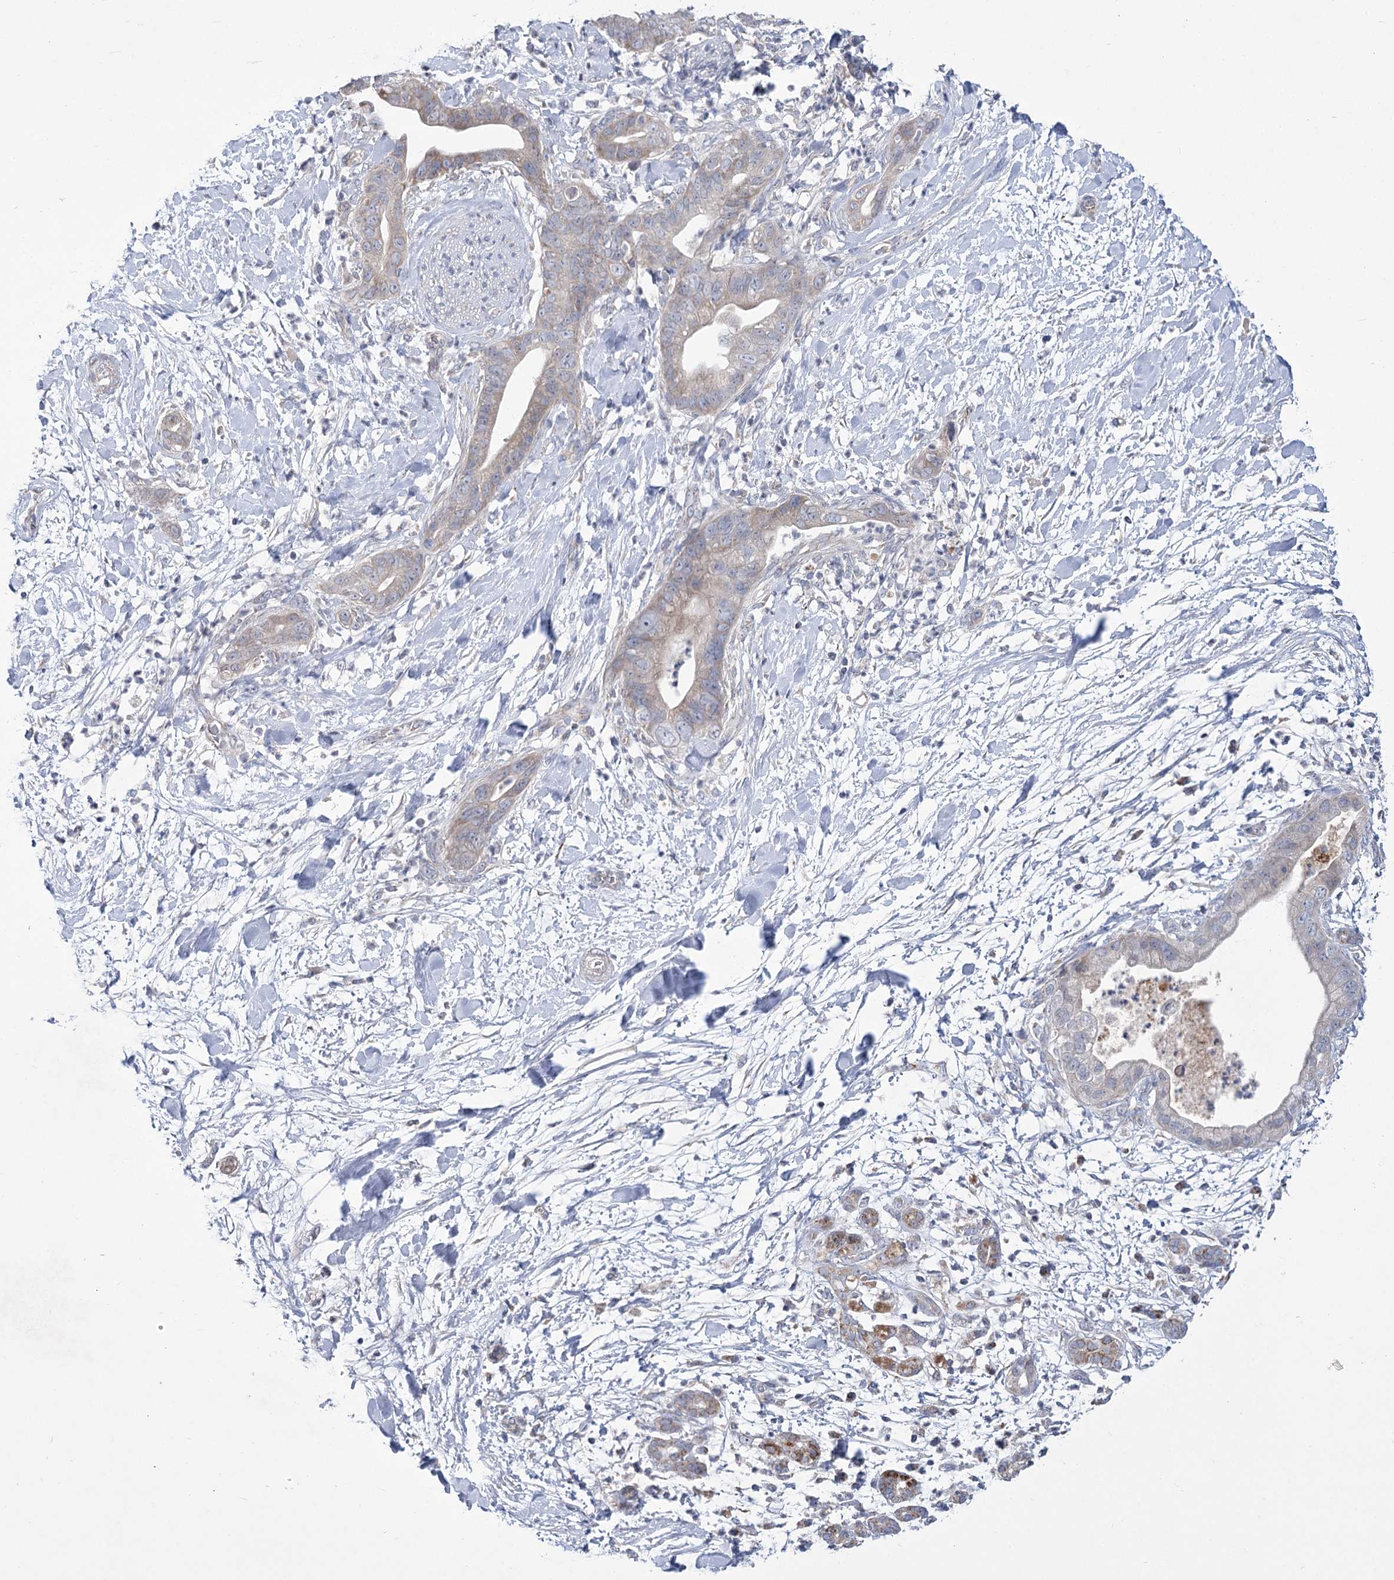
{"staining": {"intensity": "weak", "quantity": "25%-75%", "location": "cytoplasmic/membranous"}, "tissue": "pancreatic cancer", "cell_type": "Tumor cells", "image_type": "cancer", "snomed": [{"axis": "morphology", "description": "Adenocarcinoma, NOS"}, {"axis": "topography", "description": "Pancreas"}], "caption": "The immunohistochemical stain highlights weak cytoplasmic/membranous expression in tumor cells of pancreatic cancer tissue. The staining was performed using DAB, with brown indicating positive protein expression. Nuclei are stained blue with hematoxylin.", "gene": "PDHB", "patient": {"sex": "female", "age": 78}}